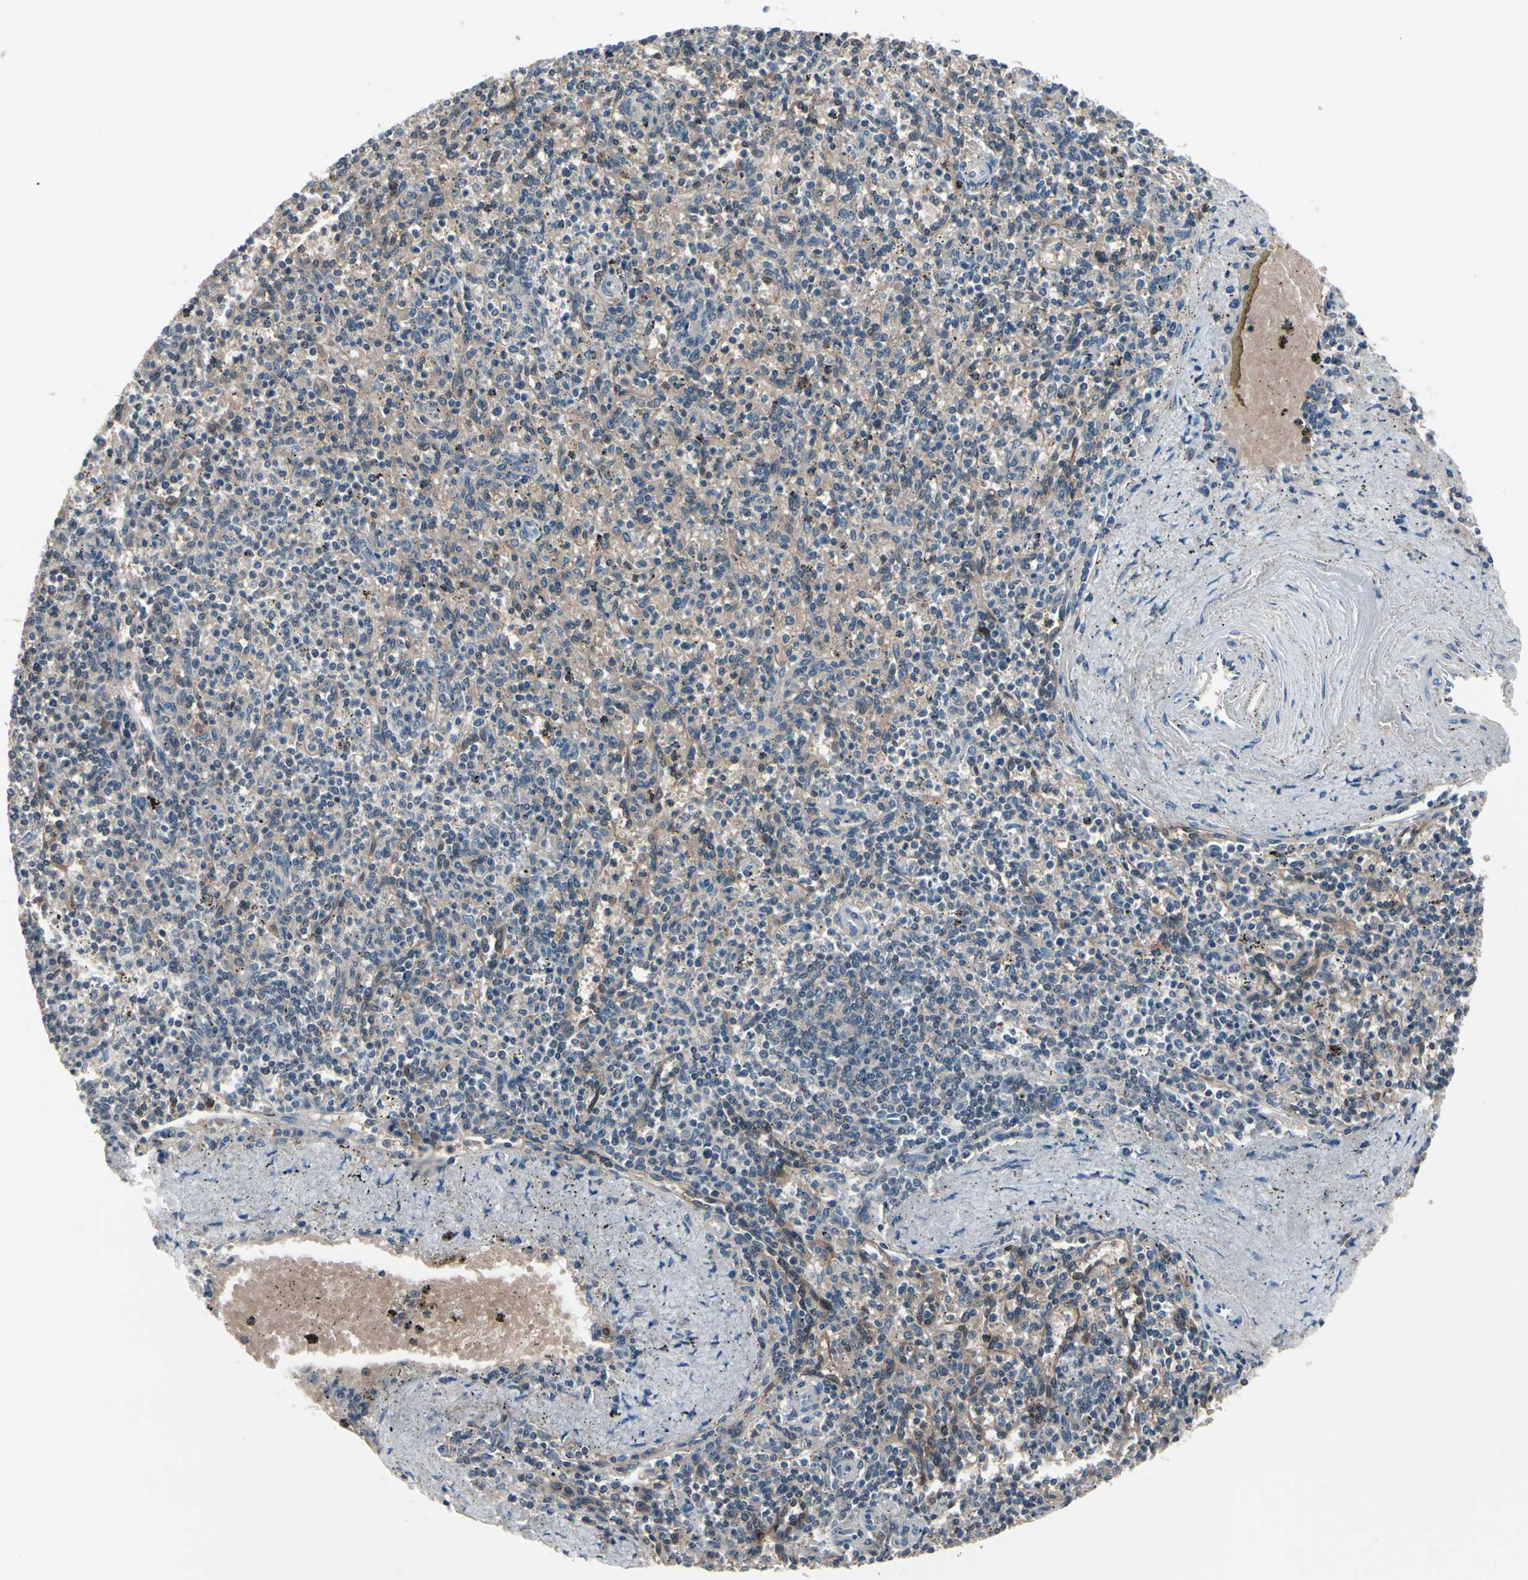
{"staining": {"intensity": "weak", "quantity": ">75%", "location": "cytoplasmic/membranous"}, "tissue": "spleen", "cell_type": "Cells in red pulp", "image_type": "normal", "snomed": [{"axis": "morphology", "description": "Normal tissue, NOS"}, {"axis": "topography", "description": "Spleen"}], "caption": "This image demonstrates immunohistochemistry staining of benign human spleen, with low weak cytoplasmic/membranous expression in about >75% of cells in red pulp.", "gene": "PRDX6", "patient": {"sex": "male", "age": 72}}